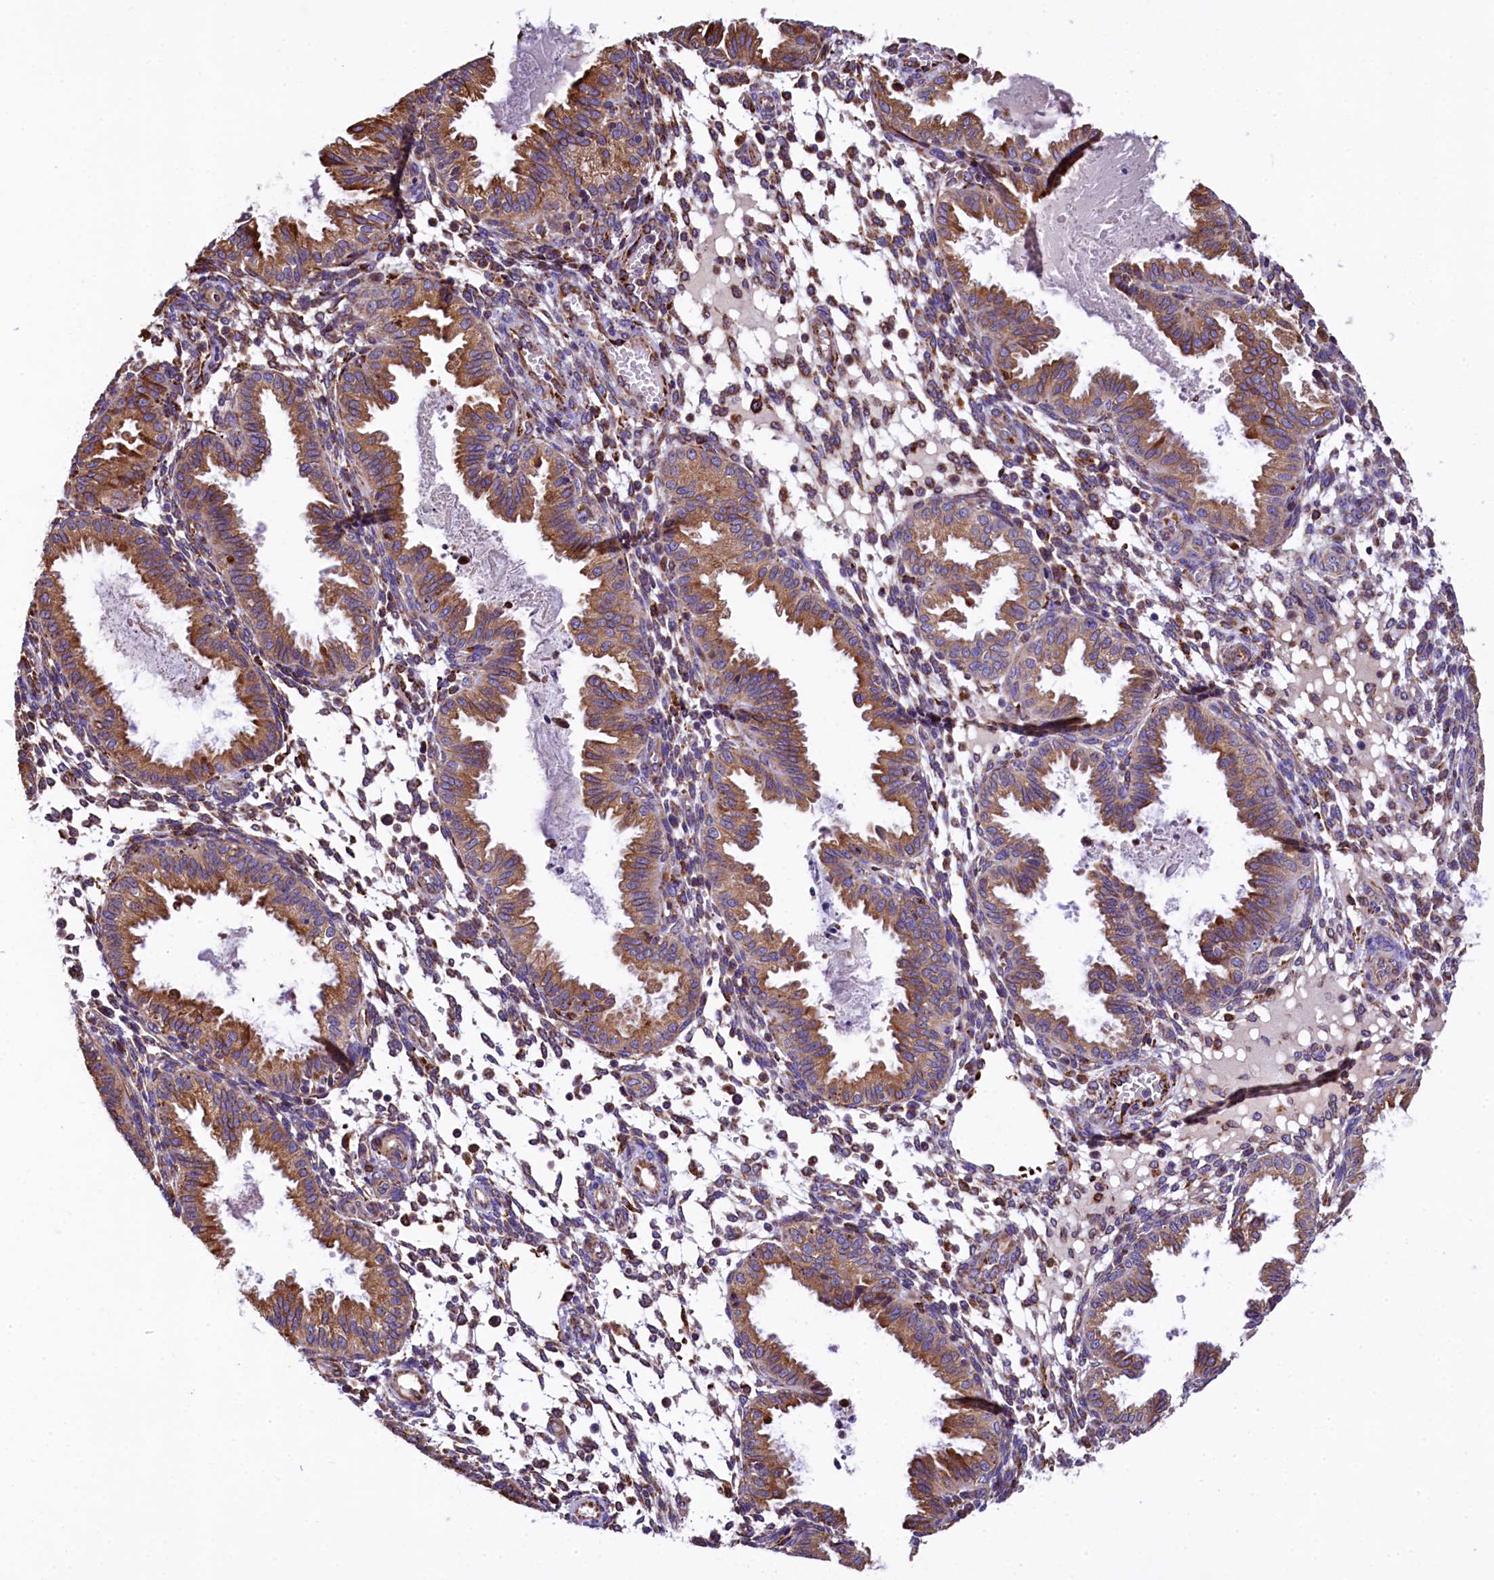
{"staining": {"intensity": "moderate", "quantity": "<25%", "location": "cytoplasmic/membranous"}, "tissue": "endometrium", "cell_type": "Cells in endometrial stroma", "image_type": "normal", "snomed": [{"axis": "morphology", "description": "Normal tissue, NOS"}, {"axis": "topography", "description": "Endometrium"}], "caption": "Immunohistochemistry staining of benign endometrium, which exhibits low levels of moderate cytoplasmic/membranous staining in approximately <25% of cells in endometrial stroma indicating moderate cytoplasmic/membranous protein staining. The staining was performed using DAB (brown) for protein detection and nuclei were counterstained in hematoxylin (blue).", "gene": "CAPS2", "patient": {"sex": "female", "age": 33}}